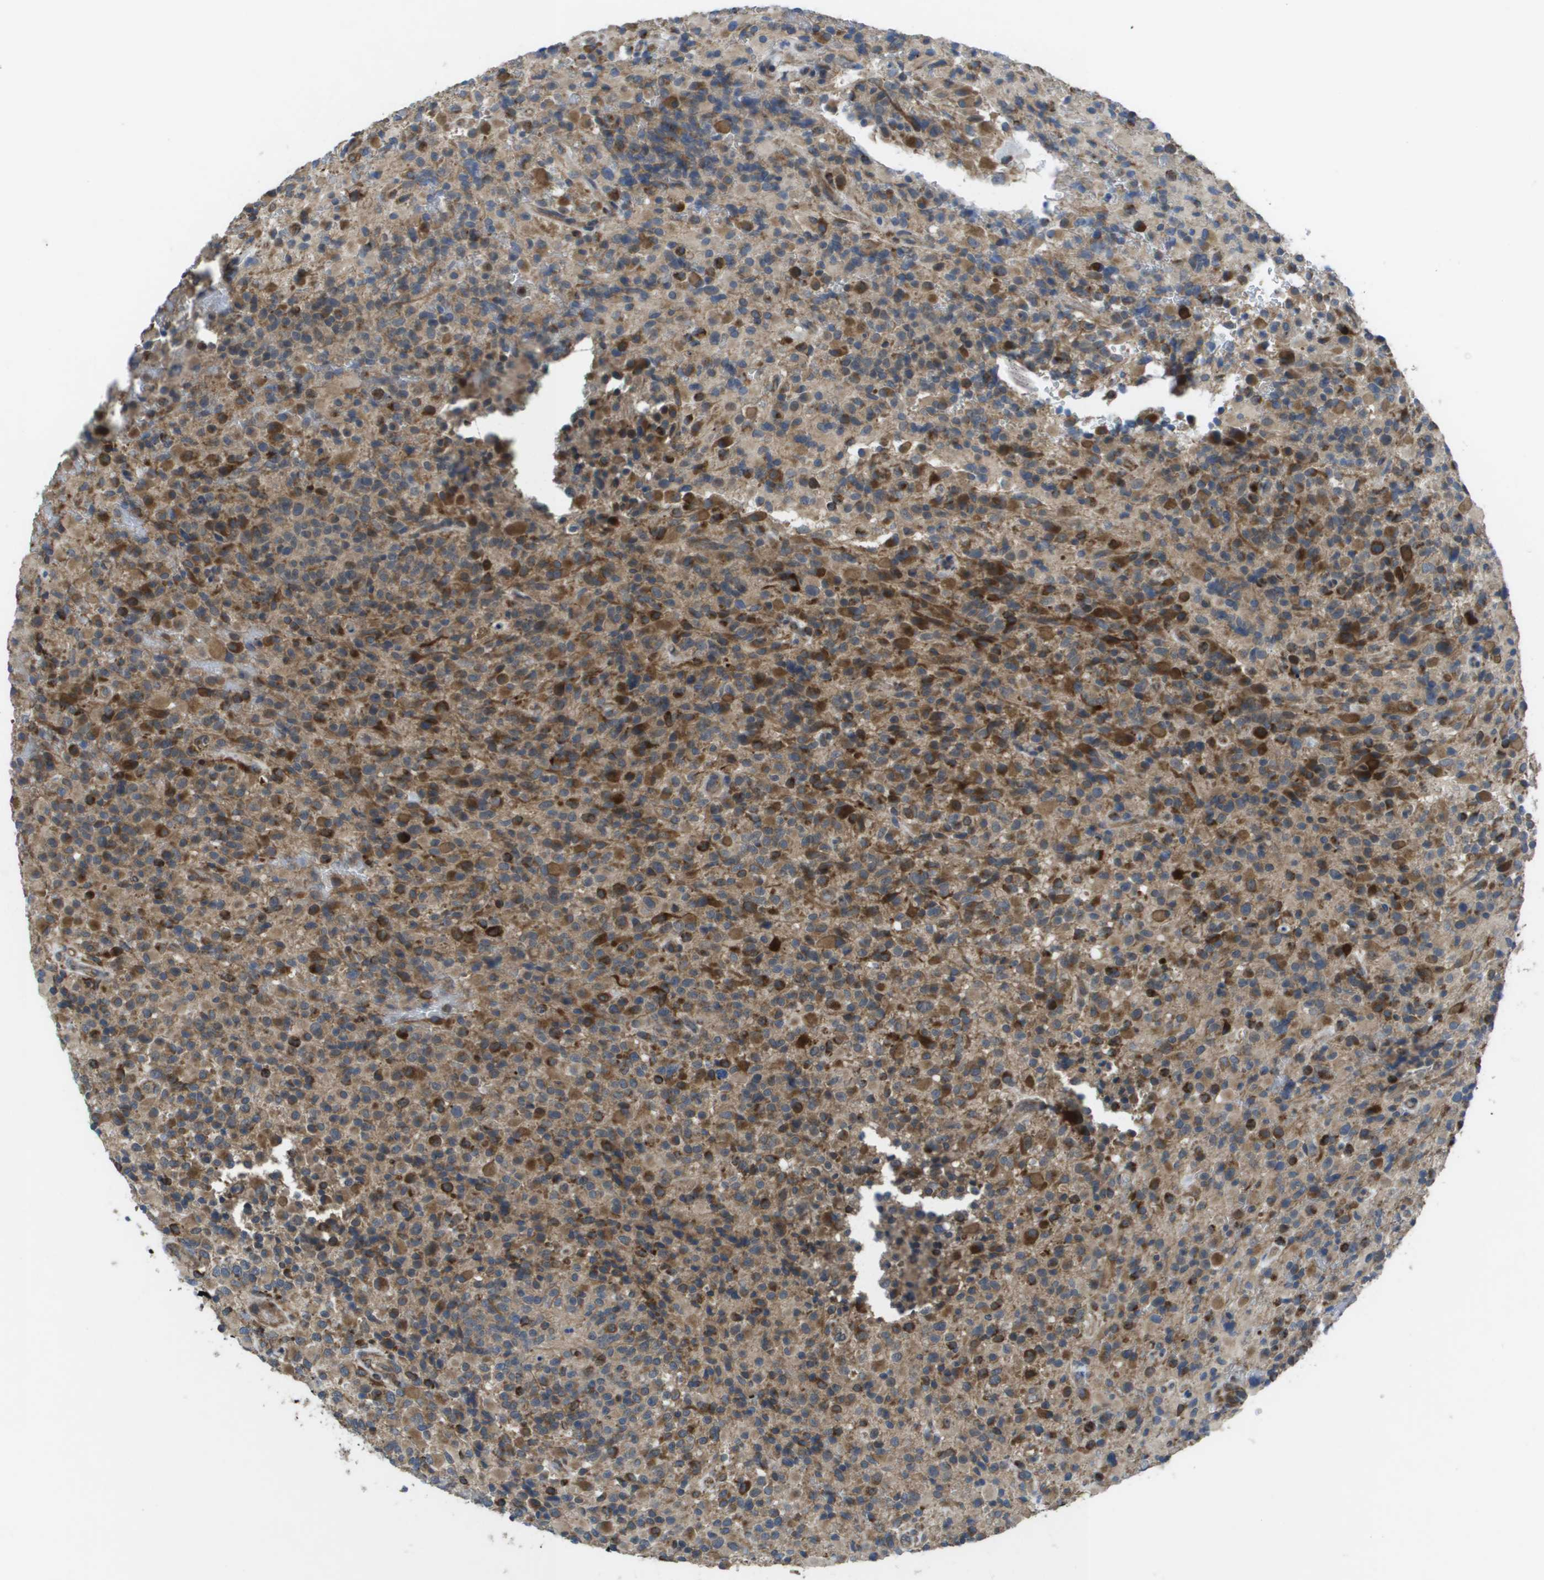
{"staining": {"intensity": "strong", "quantity": "25%-75%", "location": "cytoplasmic/membranous"}, "tissue": "glioma", "cell_type": "Tumor cells", "image_type": "cancer", "snomed": [{"axis": "morphology", "description": "Glioma, malignant, High grade"}, {"axis": "topography", "description": "Brain"}], "caption": "Strong cytoplasmic/membranous protein staining is seen in approximately 25%-75% of tumor cells in glioma.", "gene": "CLCN2", "patient": {"sex": "male", "age": 71}}